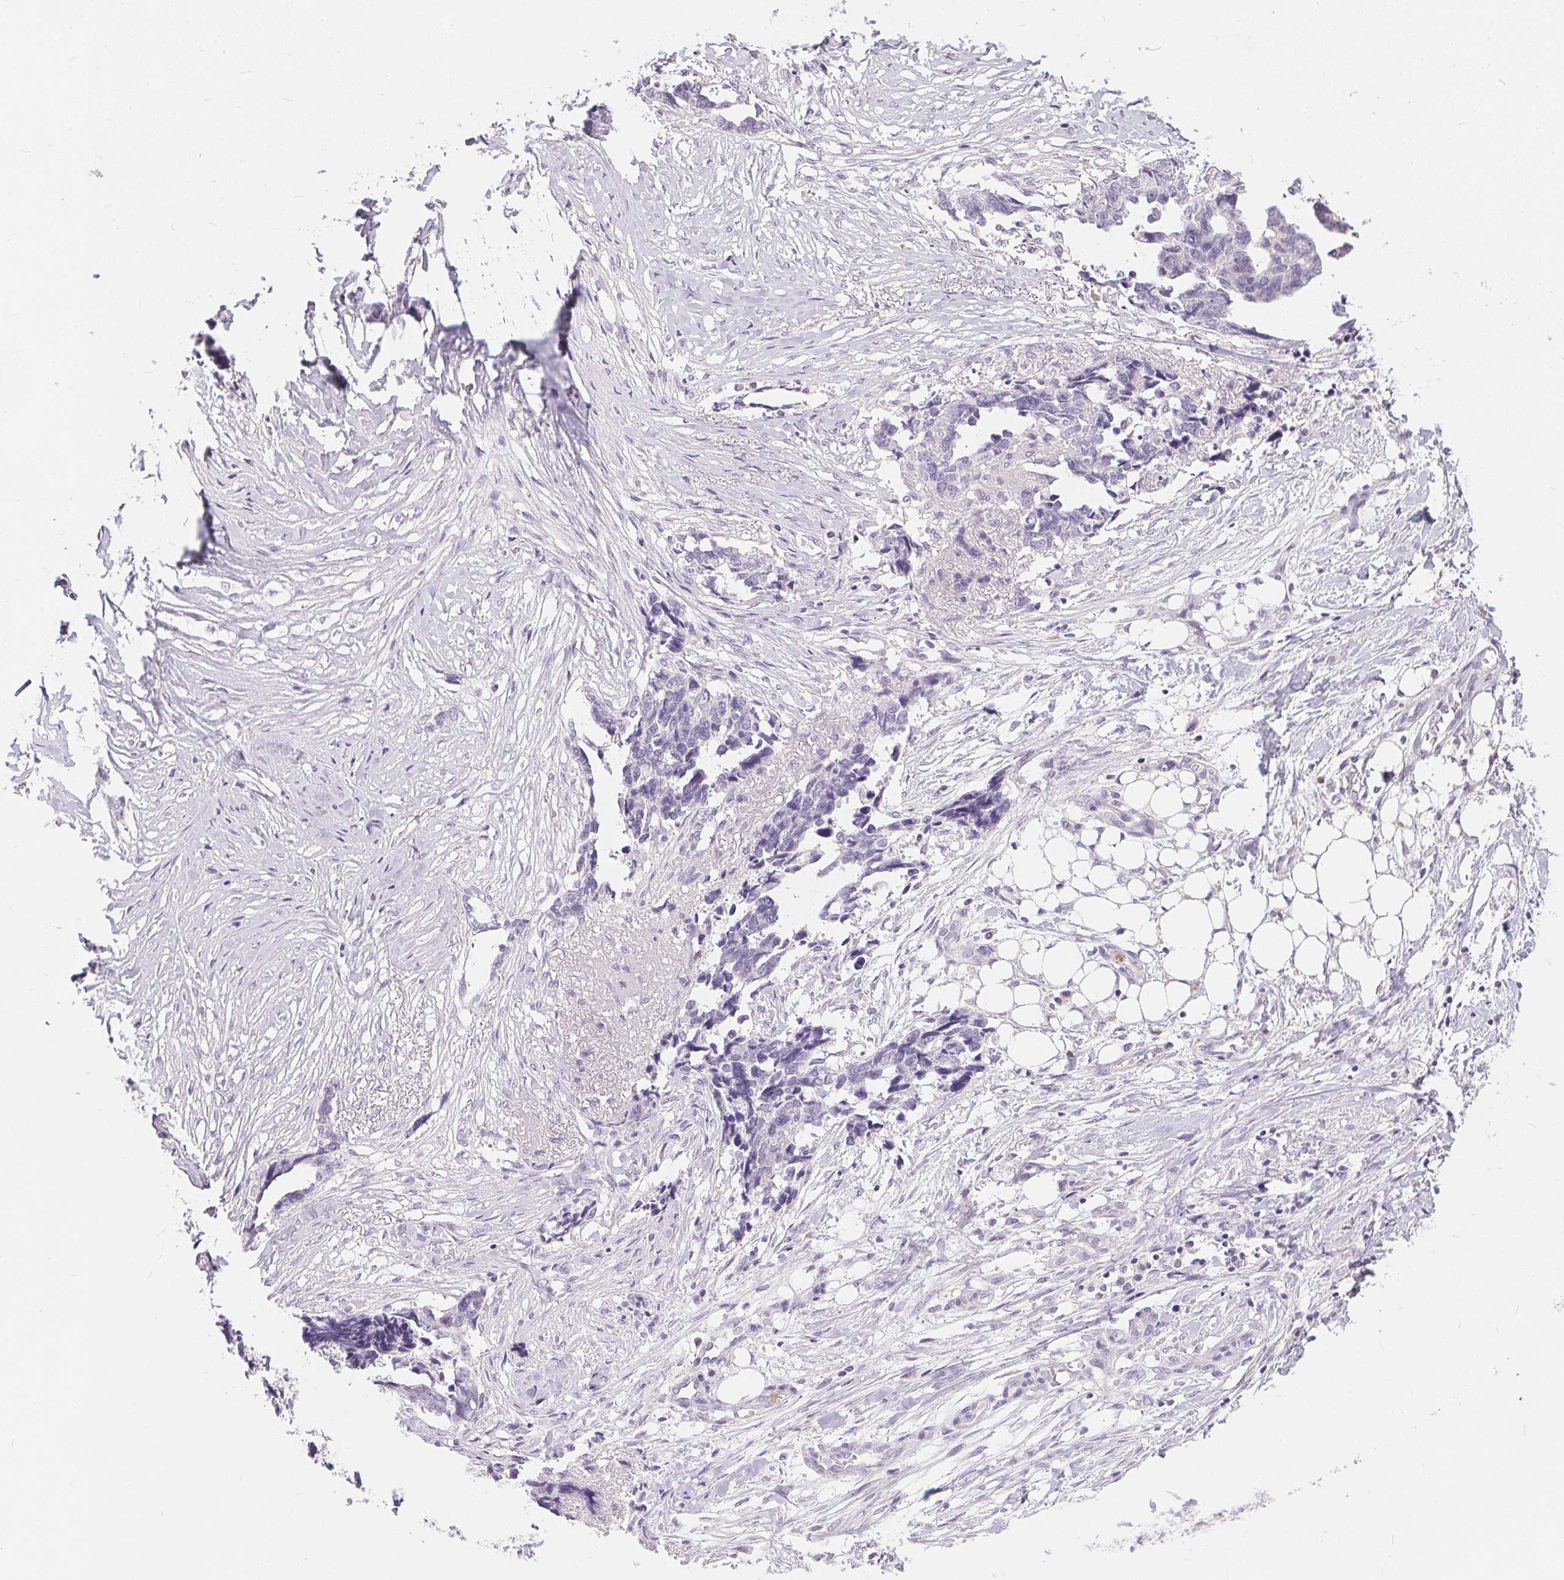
{"staining": {"intensity": "negative", "quantity": "none", "location": "none"}, "tissue": "ovarian cancer", "cell_type": "Tumor cells", "image_type": "cancer", "snomed": [{"axis": "morphology", "description": "Cystadenocarcinoma, serous, NOS"}, {"axis": "topography", "description": "Ovary"}], "caption": "Immunohistochemistry (IHC) photomicrograph of neoplastic tissue: serous cystadenocarcinoma (ovarian) stained with DAB exhibits no significant protein expression in tumor cells. (DAB (3,3'-diaminobenzidine) IHC, high magnification).", "gene": "SERPINB1", "patient": {"sex": "female", "age": 69}}